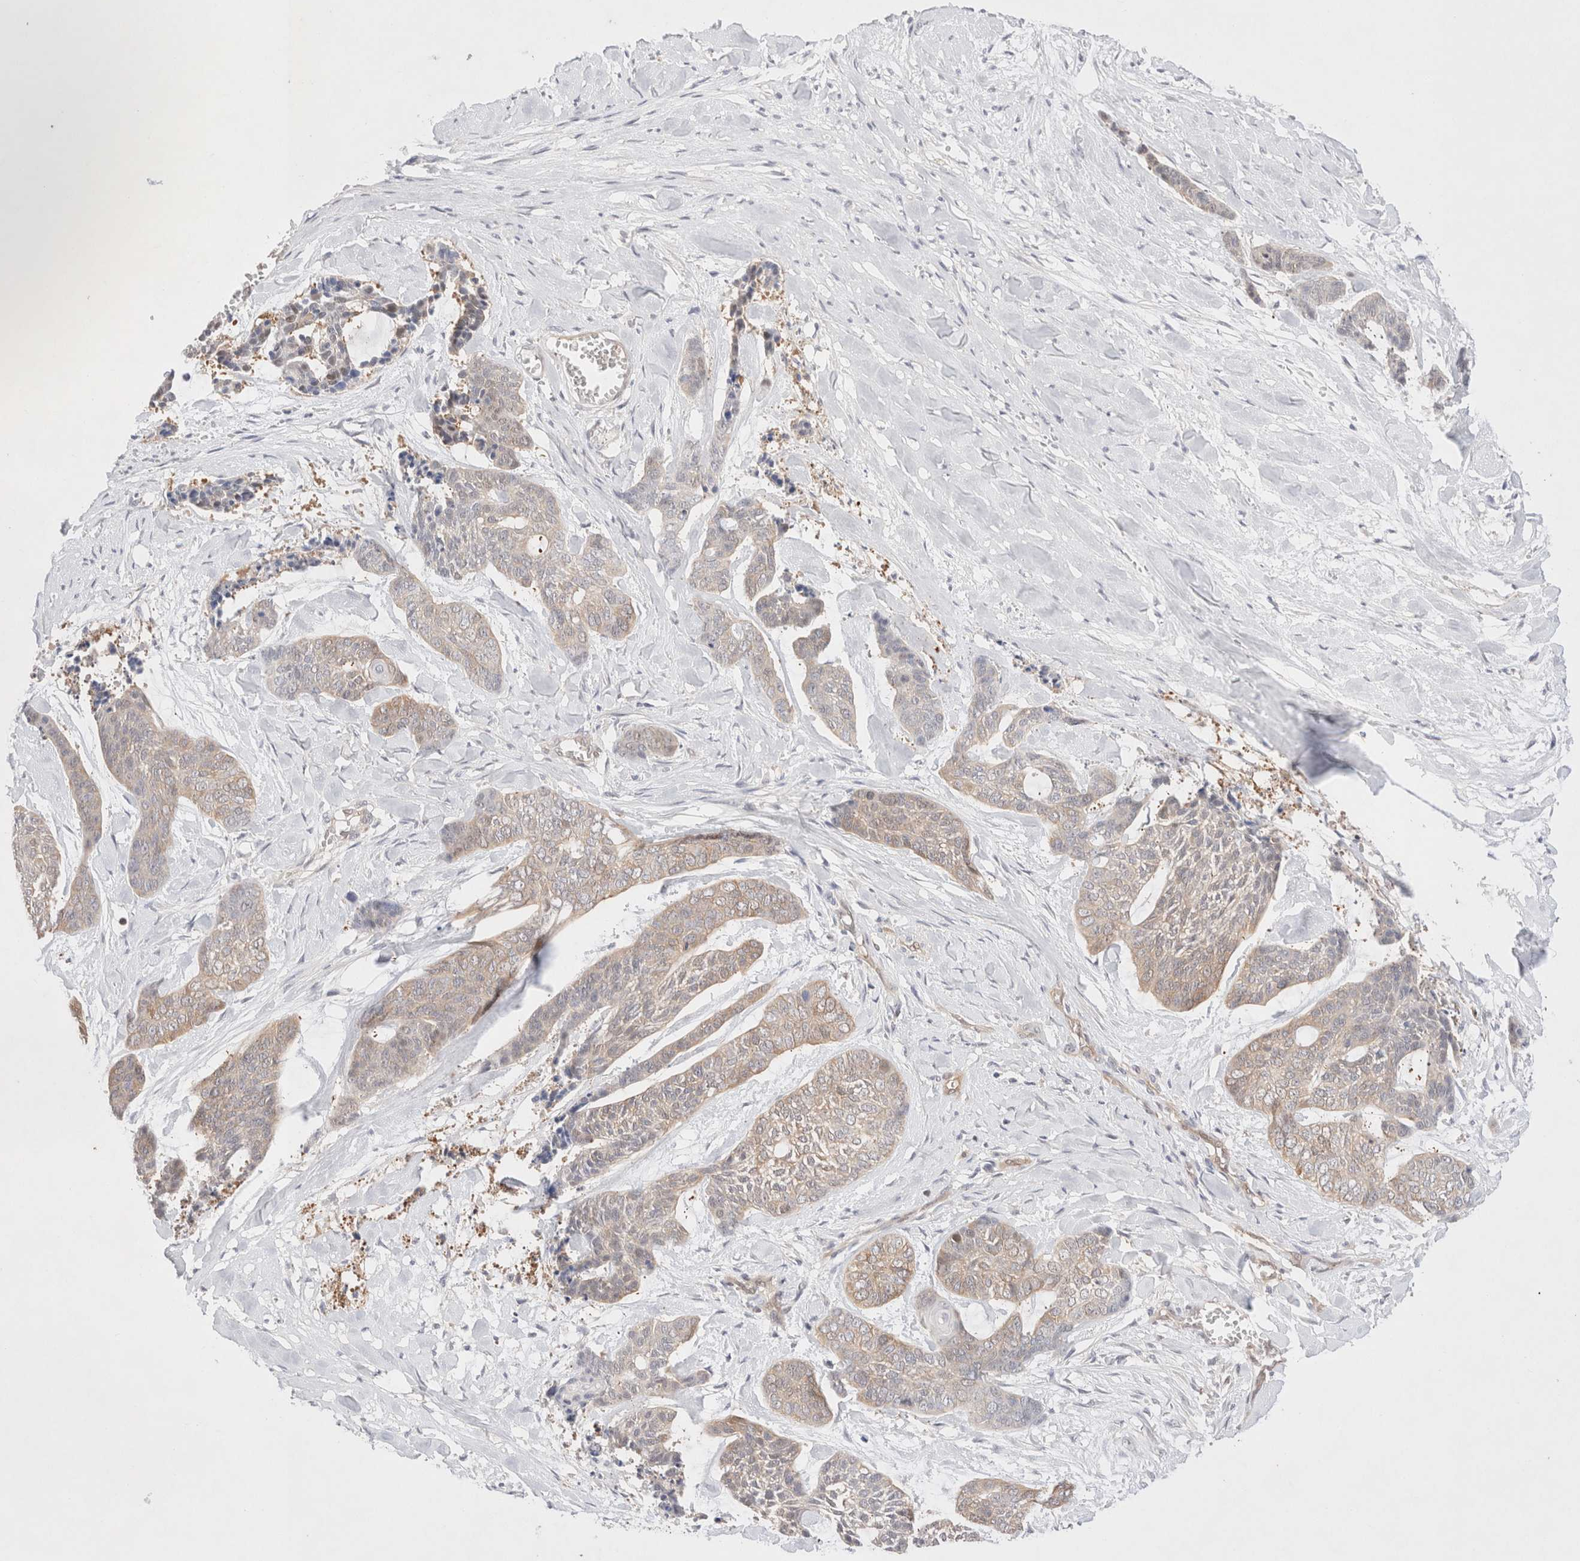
{"staining": {"intensity": "weak", "quantity": "<25%", "location": "cytoplasmic/membranous"}, "tissue": "skin cancer", "cell_type": "Tumor cells", "image_type": "cancer", "snomed": [{"axis": "morphology", "description": "Basal cell carcinoma"}, {"axis": "topography", "description": "Skin"}], "caption": "The photomicrograph demonstrates no significant positivity in tumor cells of skin cancer (basal cell carcinoma).", "gene": "STARD10", "patient": {"sex": "female", "age": 64}}